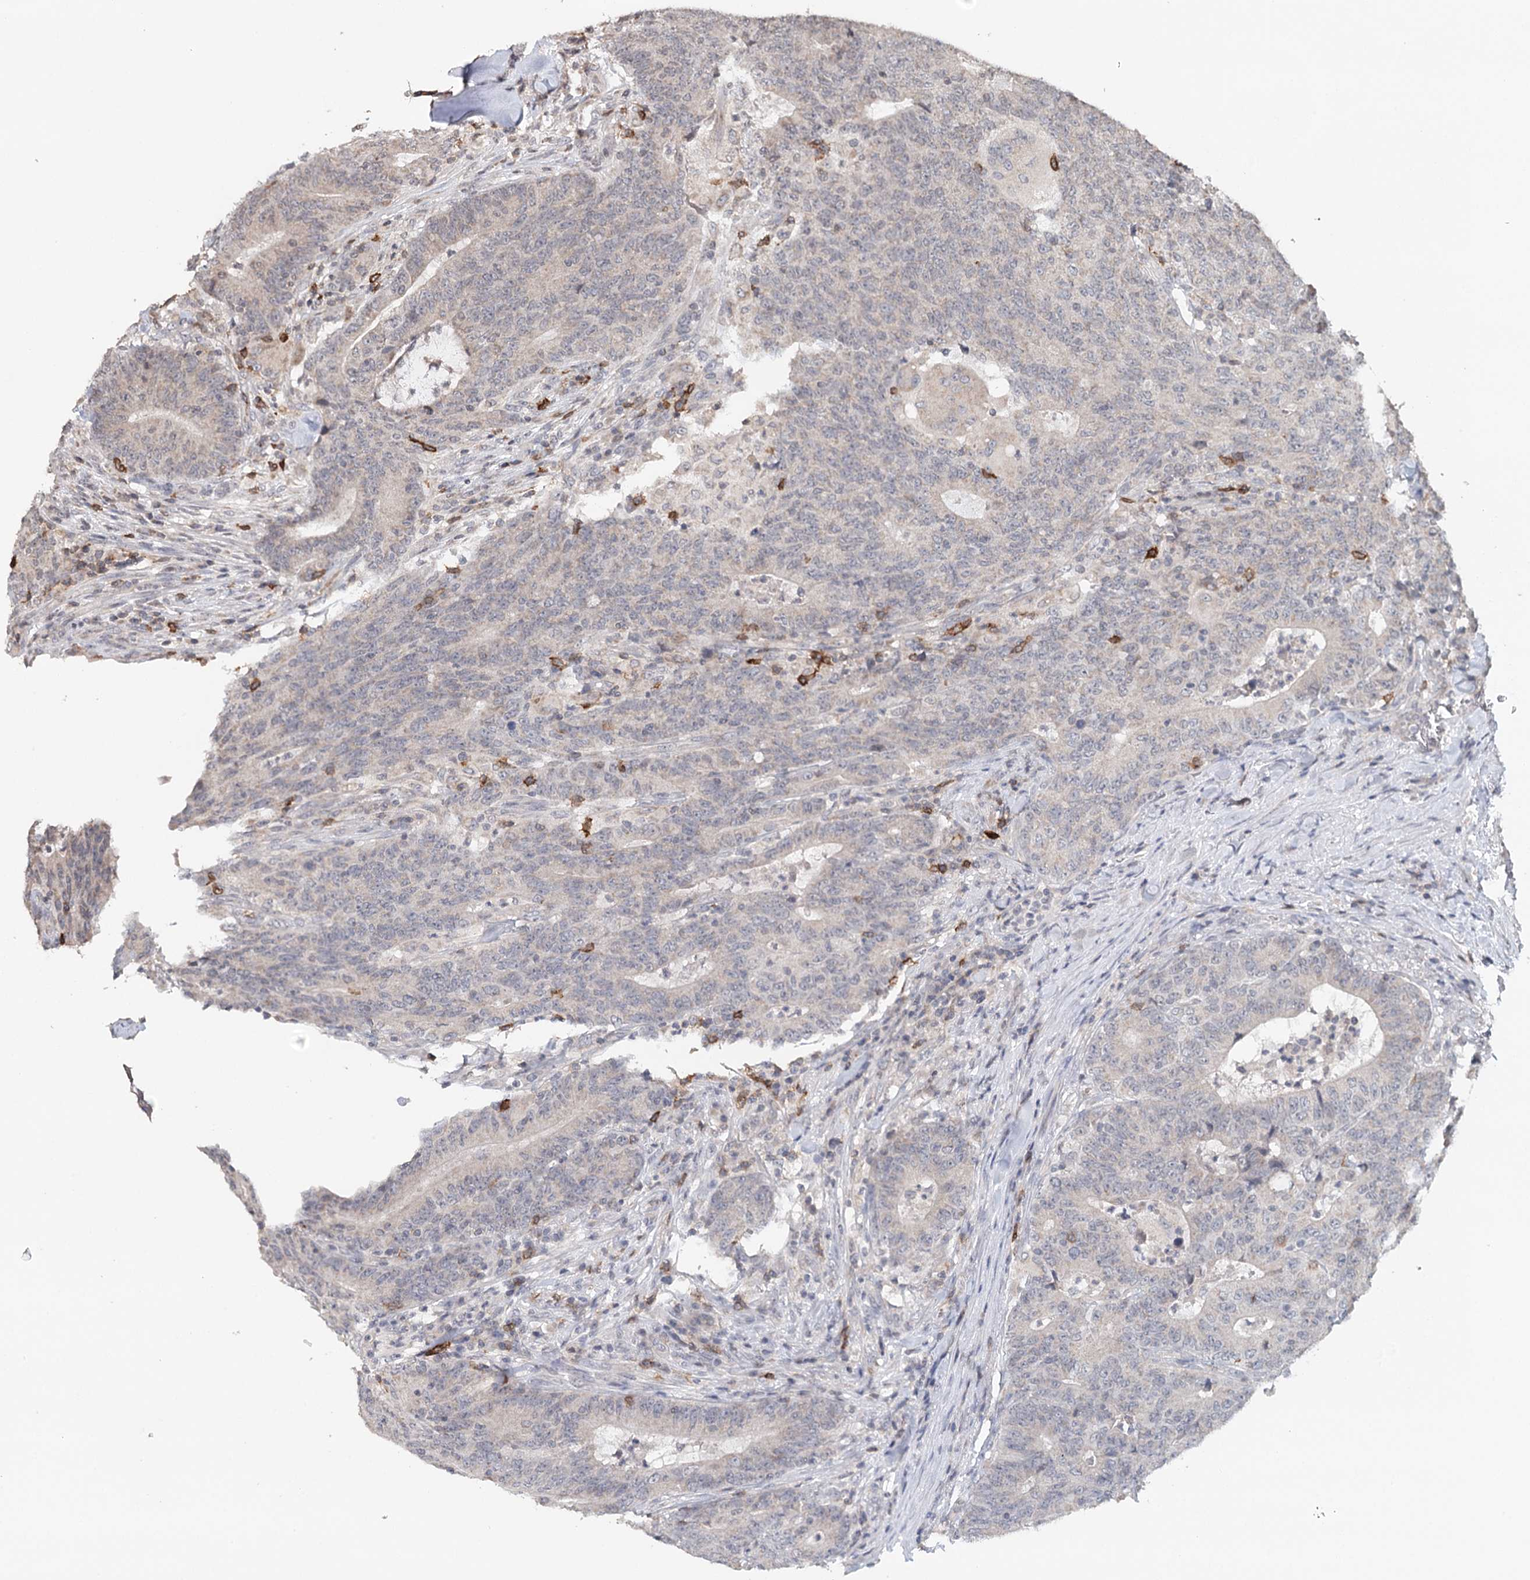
{"staining": {"intensity": "negative", "quantity": "none", "location": "none"}, "tissue": "colorectal cancer", "cell_type": "Tumor cells", "image_type": "cancer", "snomed": [{"axis": "morphology", "description": "Normal tissue, NOS"}, {"axis": "morphology", "description": "Adenocarcinoma, NOS"}, {"axis": "topography", "description": "Colon"}], "caption": "DAB (3,3'-diaminobenzidine) immunohistochemical staining of colorectal cancer (adenocarcinoma) demonstrates no significant expression in tumor cells.", "gene": "ICOS", "patient": {"sex": "female", "age": 75}}